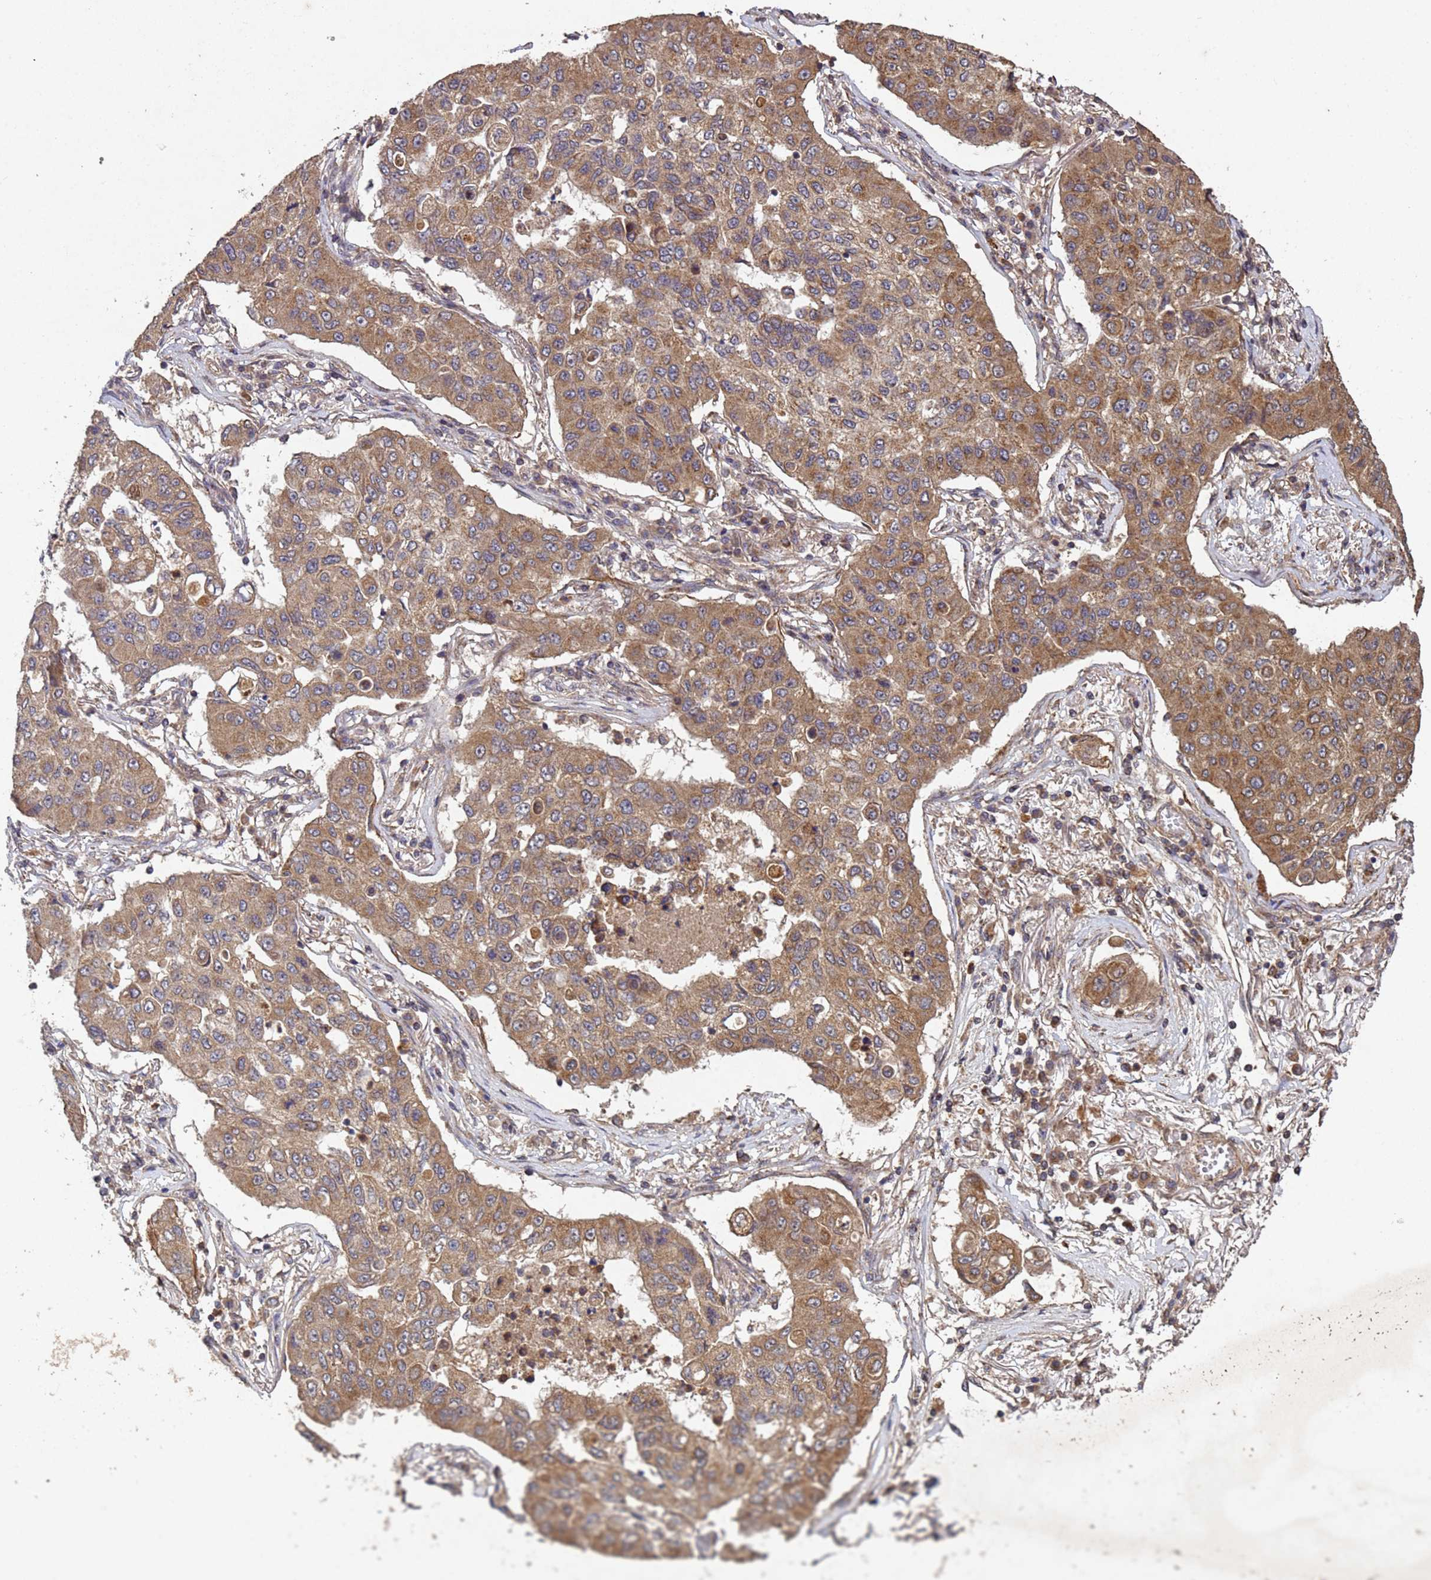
{"staining": {"intensity": "moderate", "quantity": ">75%", "location": "cytoplasmic/membranous"}, "tissue": "lung cancer", "cell_type": "Tumor cells", "image_type": "cancer", "snomed": [{"axis": "morphology", "description": "Squamous cell carcinoma, NOS"}, {"axis": "topography", "description": "Lung"}], "caption": "Immunohistochemistry photomicrograph of lung cancer (squamous cell carcinoma) stained for a protein (brown), which demonstrates medium levels of moderate cytoplasmic/membranous positivity in about >75% of tumor cells.", "gene": "FASTKD1", "patient": {"sex": "male", "age": 74}}